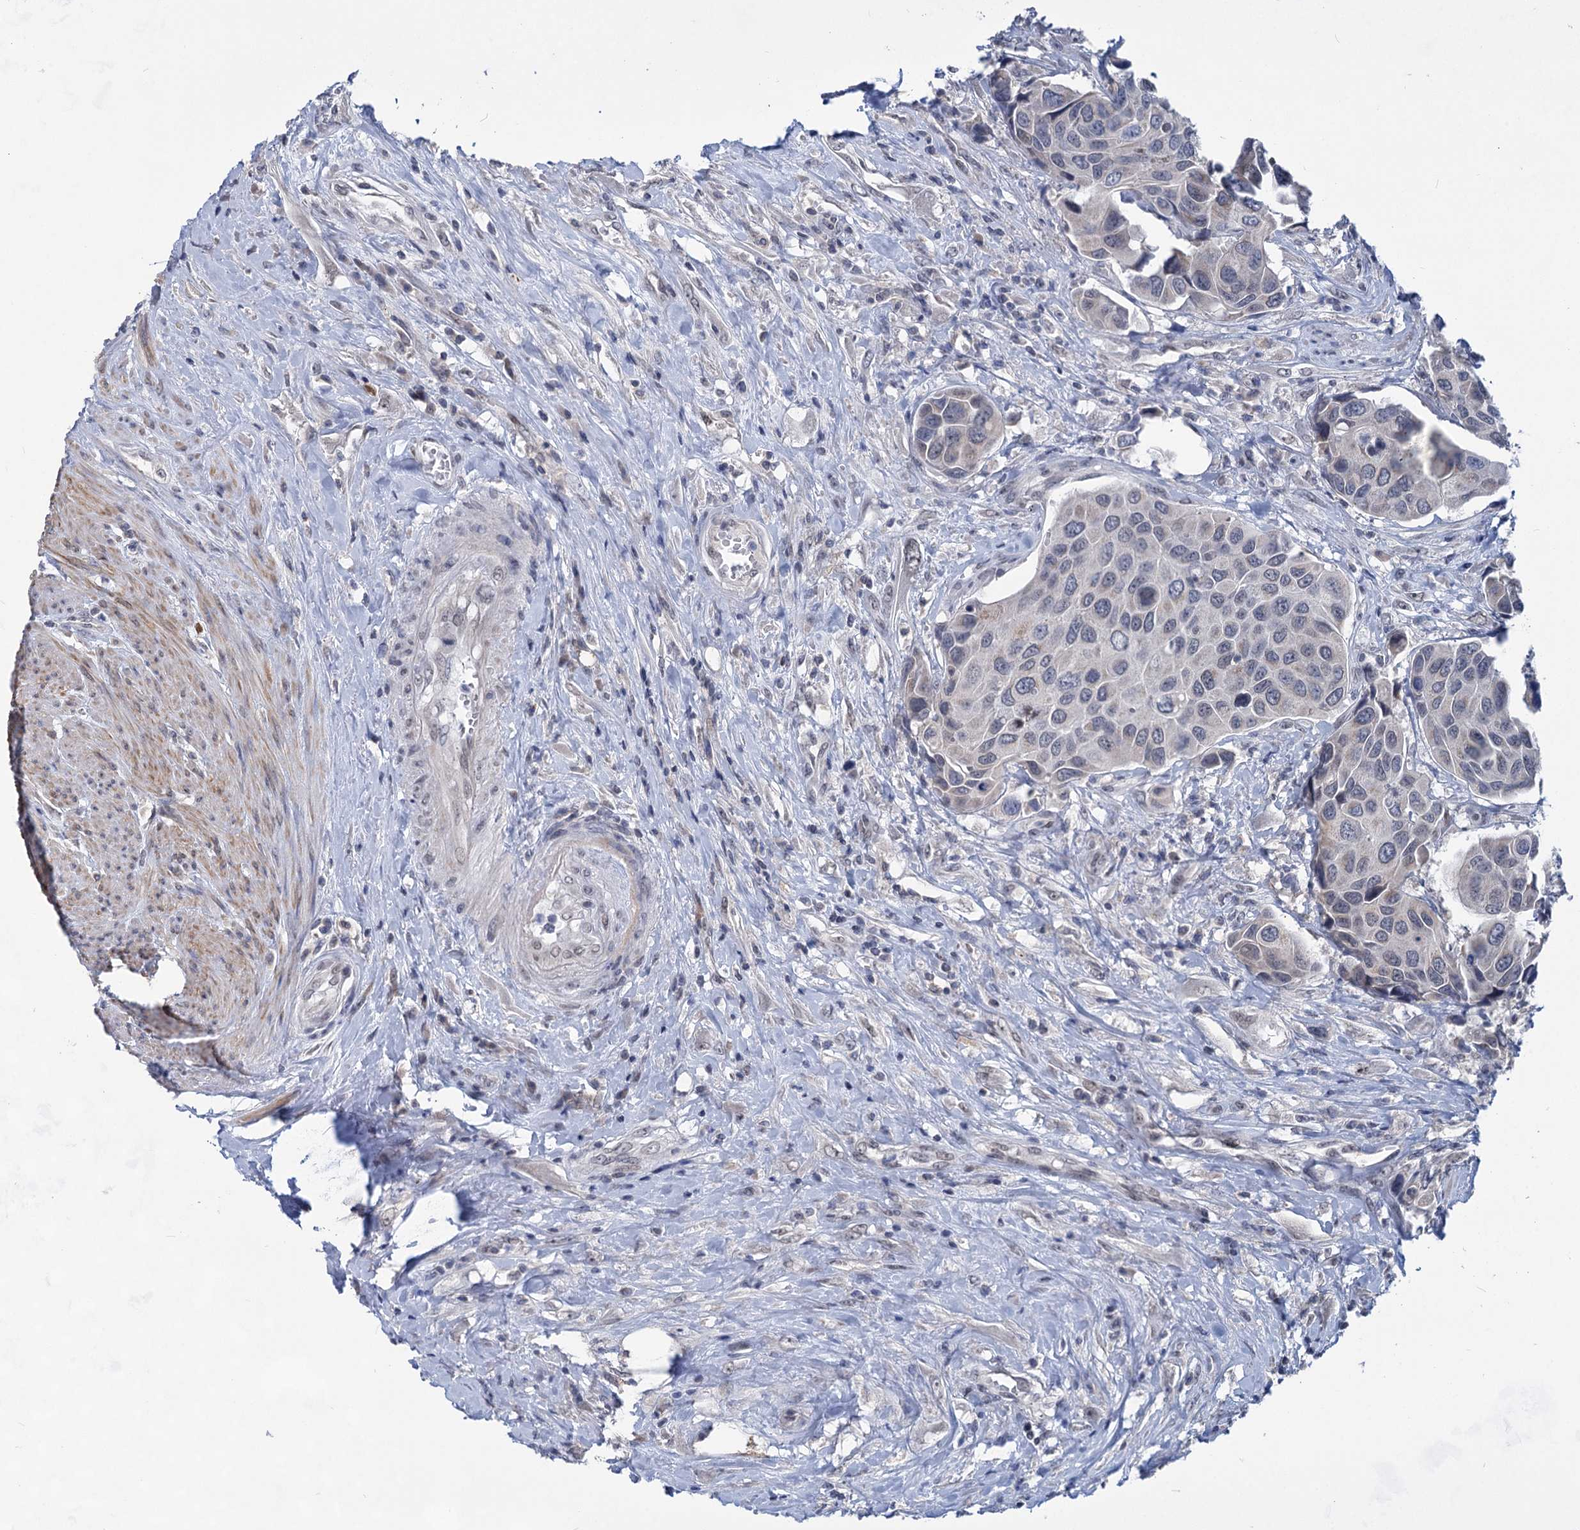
{"staining": {"intensity": "negative", "quantity": "none", "location": "none"}, "tissue": "urothelial cancer", "cell_type": "Tumor cells", "image_type": "cancer", "snomed": [{"axis": "morphology", "description": "Urothelial carcinoma, High grade"}, {"axis": "topography", "description": "Urinary bladder"}], "caption": "High magnification brightfield microscopy of urothelial cancer stained with DAB (3,3'-diaminobenzidine) (brown) and counterstained with hematoxylin (blue): tumor cells show no significant expression.", "gene": "TTC17", "patient": {"sex": "male", "age": 74}}